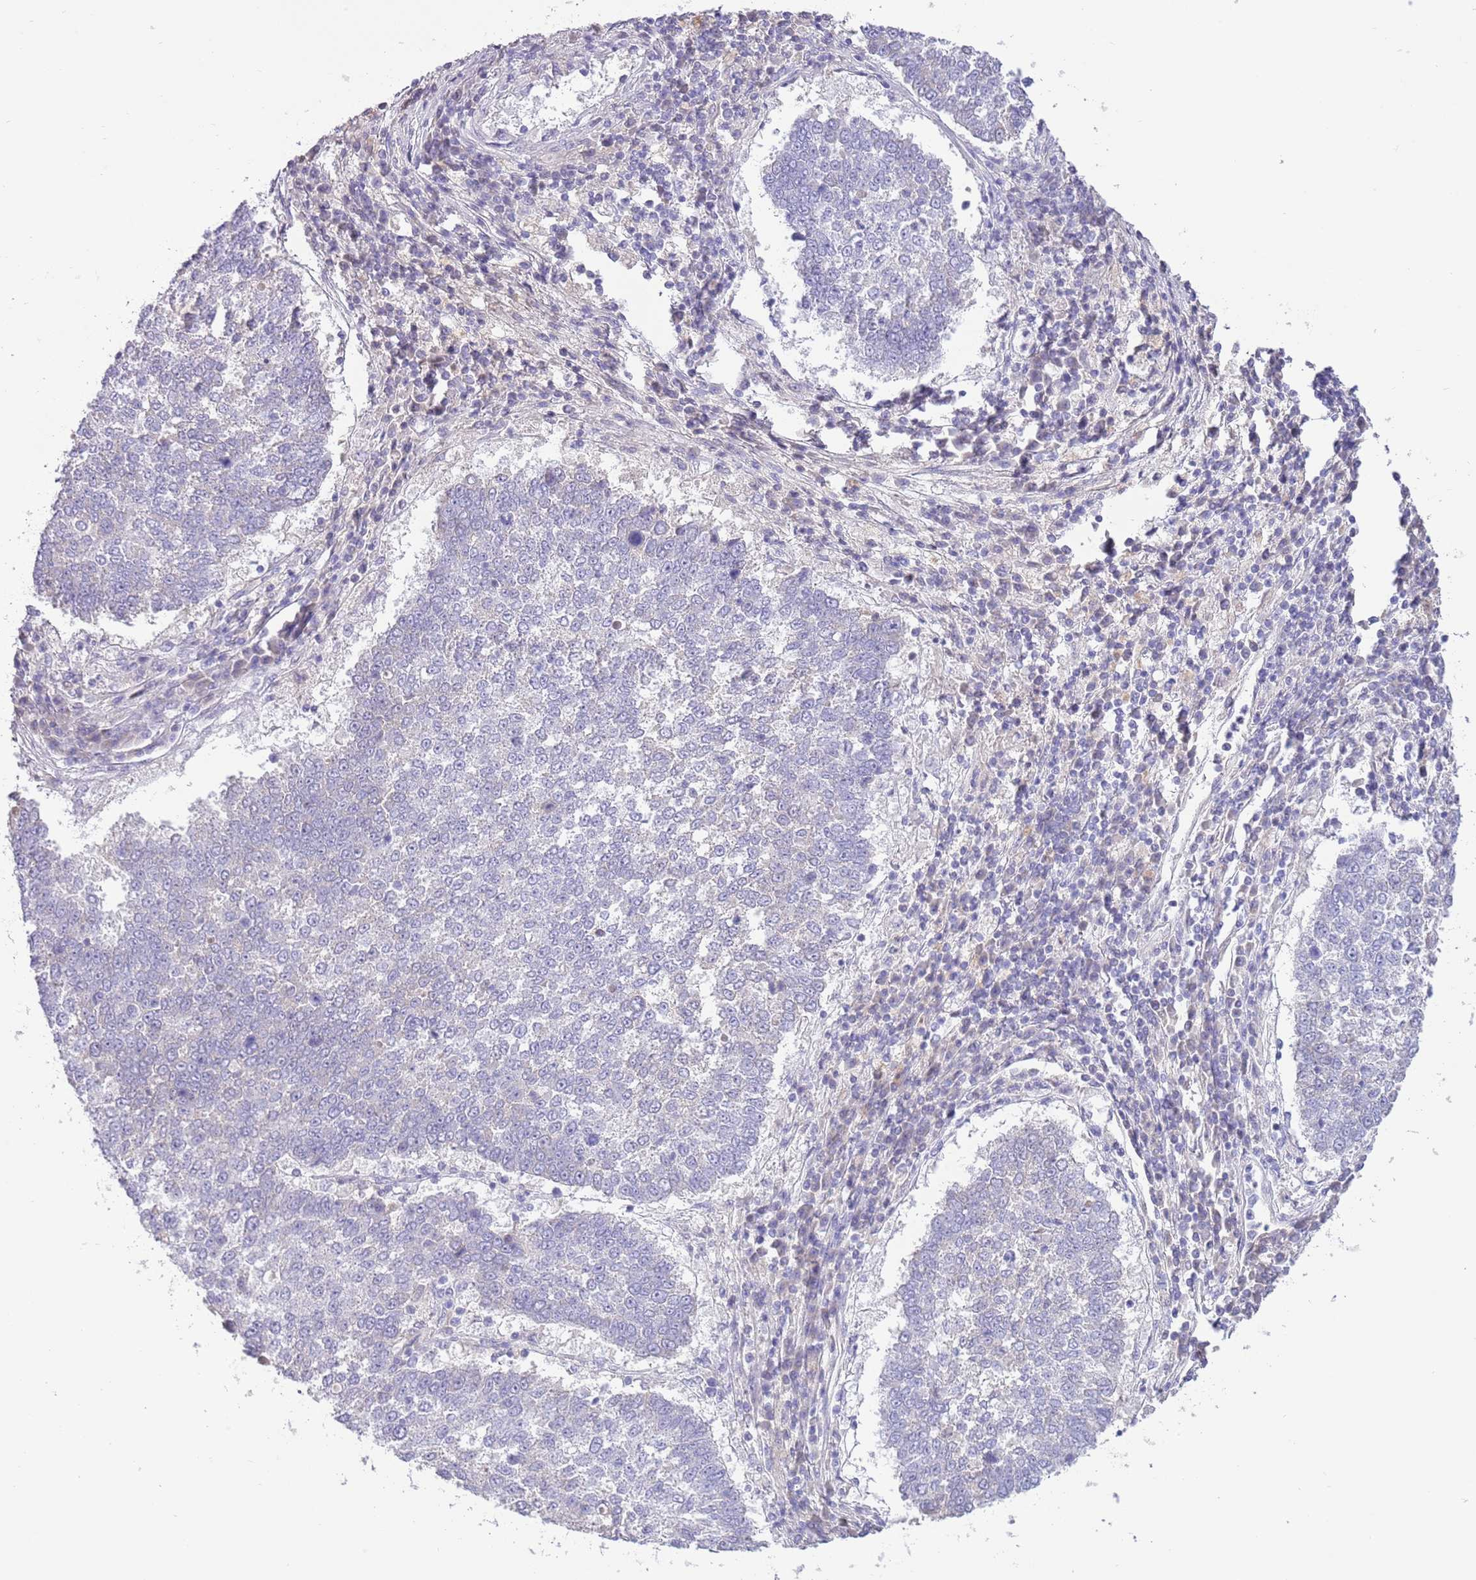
{"staining": {"intensity": "negative", "quantity": "none", "location": "none"}, "tissue": "lung cancer", "cell_type": "Tumor cells", "image_type": "cancer", "snomed": [{"axis": "morphology", "description": "Squamous cell carcinoma, NOS"}, {"axis": "topography", "description": "Lung"}], "caption": "Tumor cells show no significant positivity in lung cancer (squamous cell carcinoma).", "gene": "TOX2", "patient": {"sex": "male", "age": 73}}